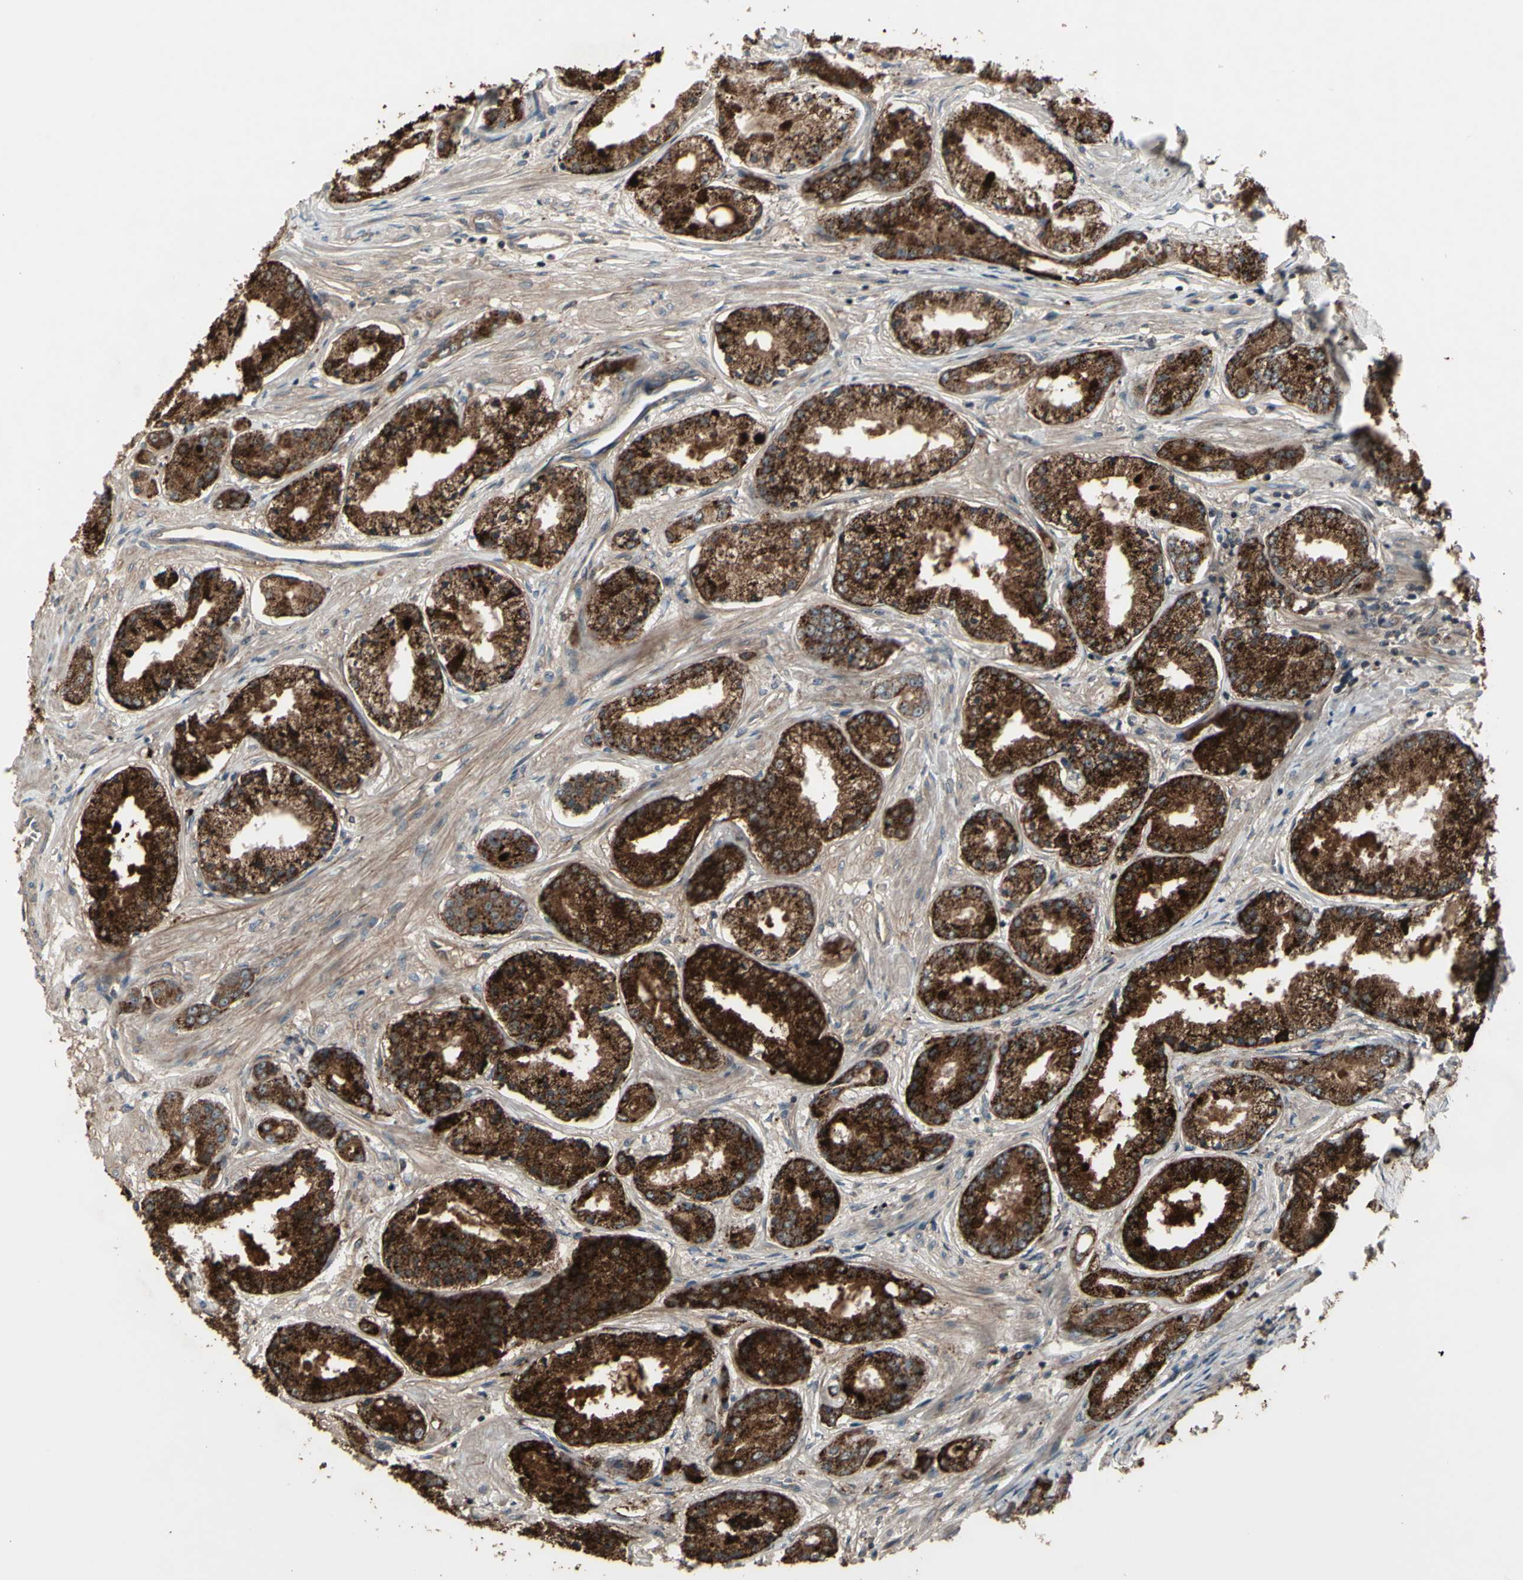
{"staining": {"intensity": "strong", "quantity": ">75%", "location": "cytoplasmic/membranous"}, "tissue": "prostate cancer", "cell_type": "Tumor cells", "image_type": "cancer", "snomed": [{"axis": "morphology", "description": "Adenocarcinoma, High grade"}, {"axis": "topography", "description": "Prostate"}], "caption": "Immunohistochemical staining of prostate adenocarcinoma (high-grade) displays strong cytoplasmic/membranous protein positivity in approximately >75% of tumor cells. (DAB (3,3'-diaminobenzidine) IHC, brown staining for protein, blue staining for nuclei).", "gene": "OSTM1", "patient": {"sex": "male", "age": 59}}